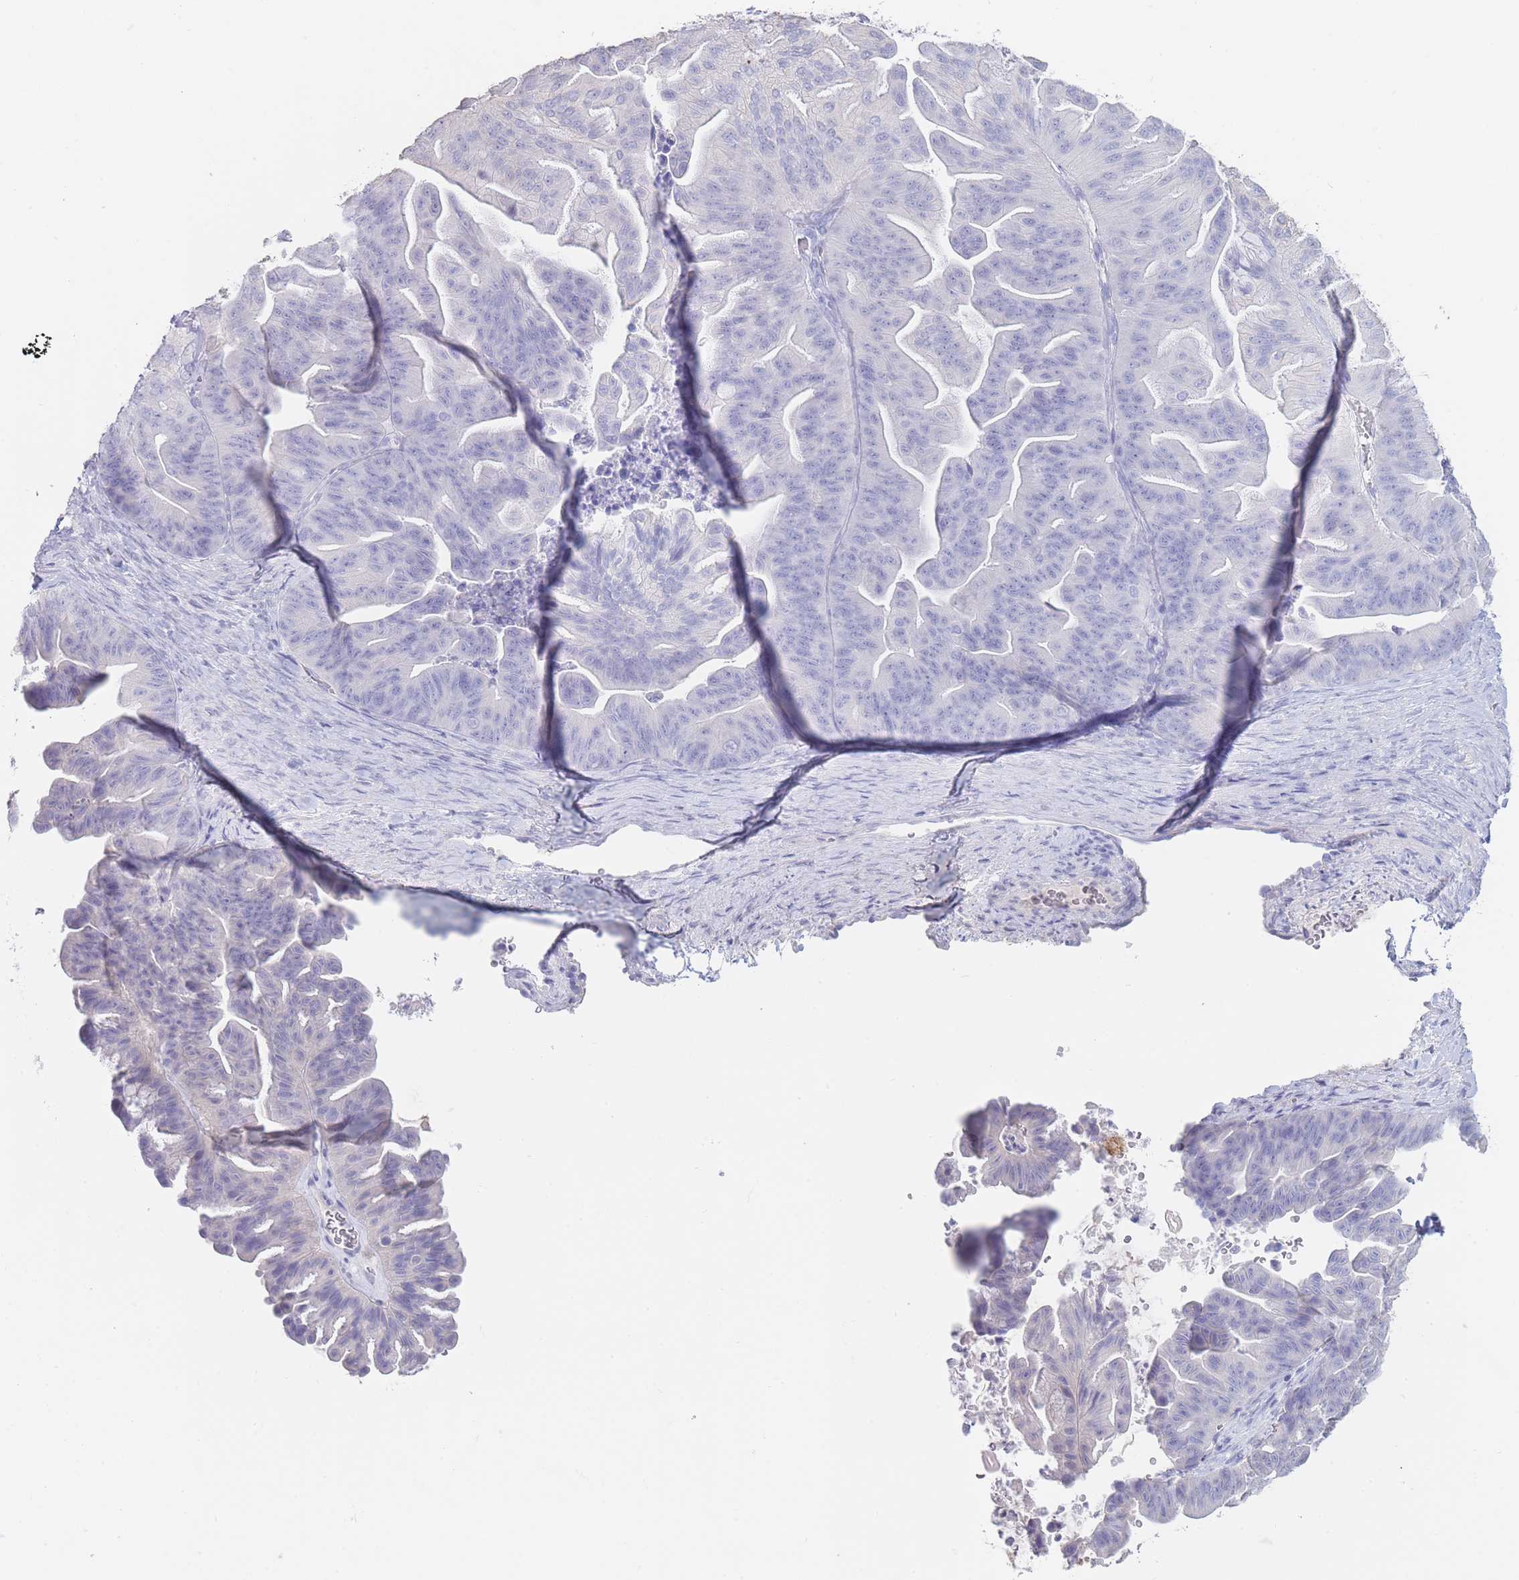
{"staining": {"intensity": "negative", "quantity": "none", "location": "none"}, "tissue": "ovarian cancer", "cell_type": "Tumor cells", "image_type": "cancer", "snomed": [{"axis": "morphology", "description": "Cystadenocarcinoma, mucinous, NOS"}, {"axis": "topography", "description": "Ovary"}], "caption": "IHC image of neoplastic tissue: human ovarian mucinous cystadenocarcinoma stained with DAB demonstrates no significant protein expression in tumor cells.", "gene": "CD37", "patient": {"sex": "female", "age": 67}}